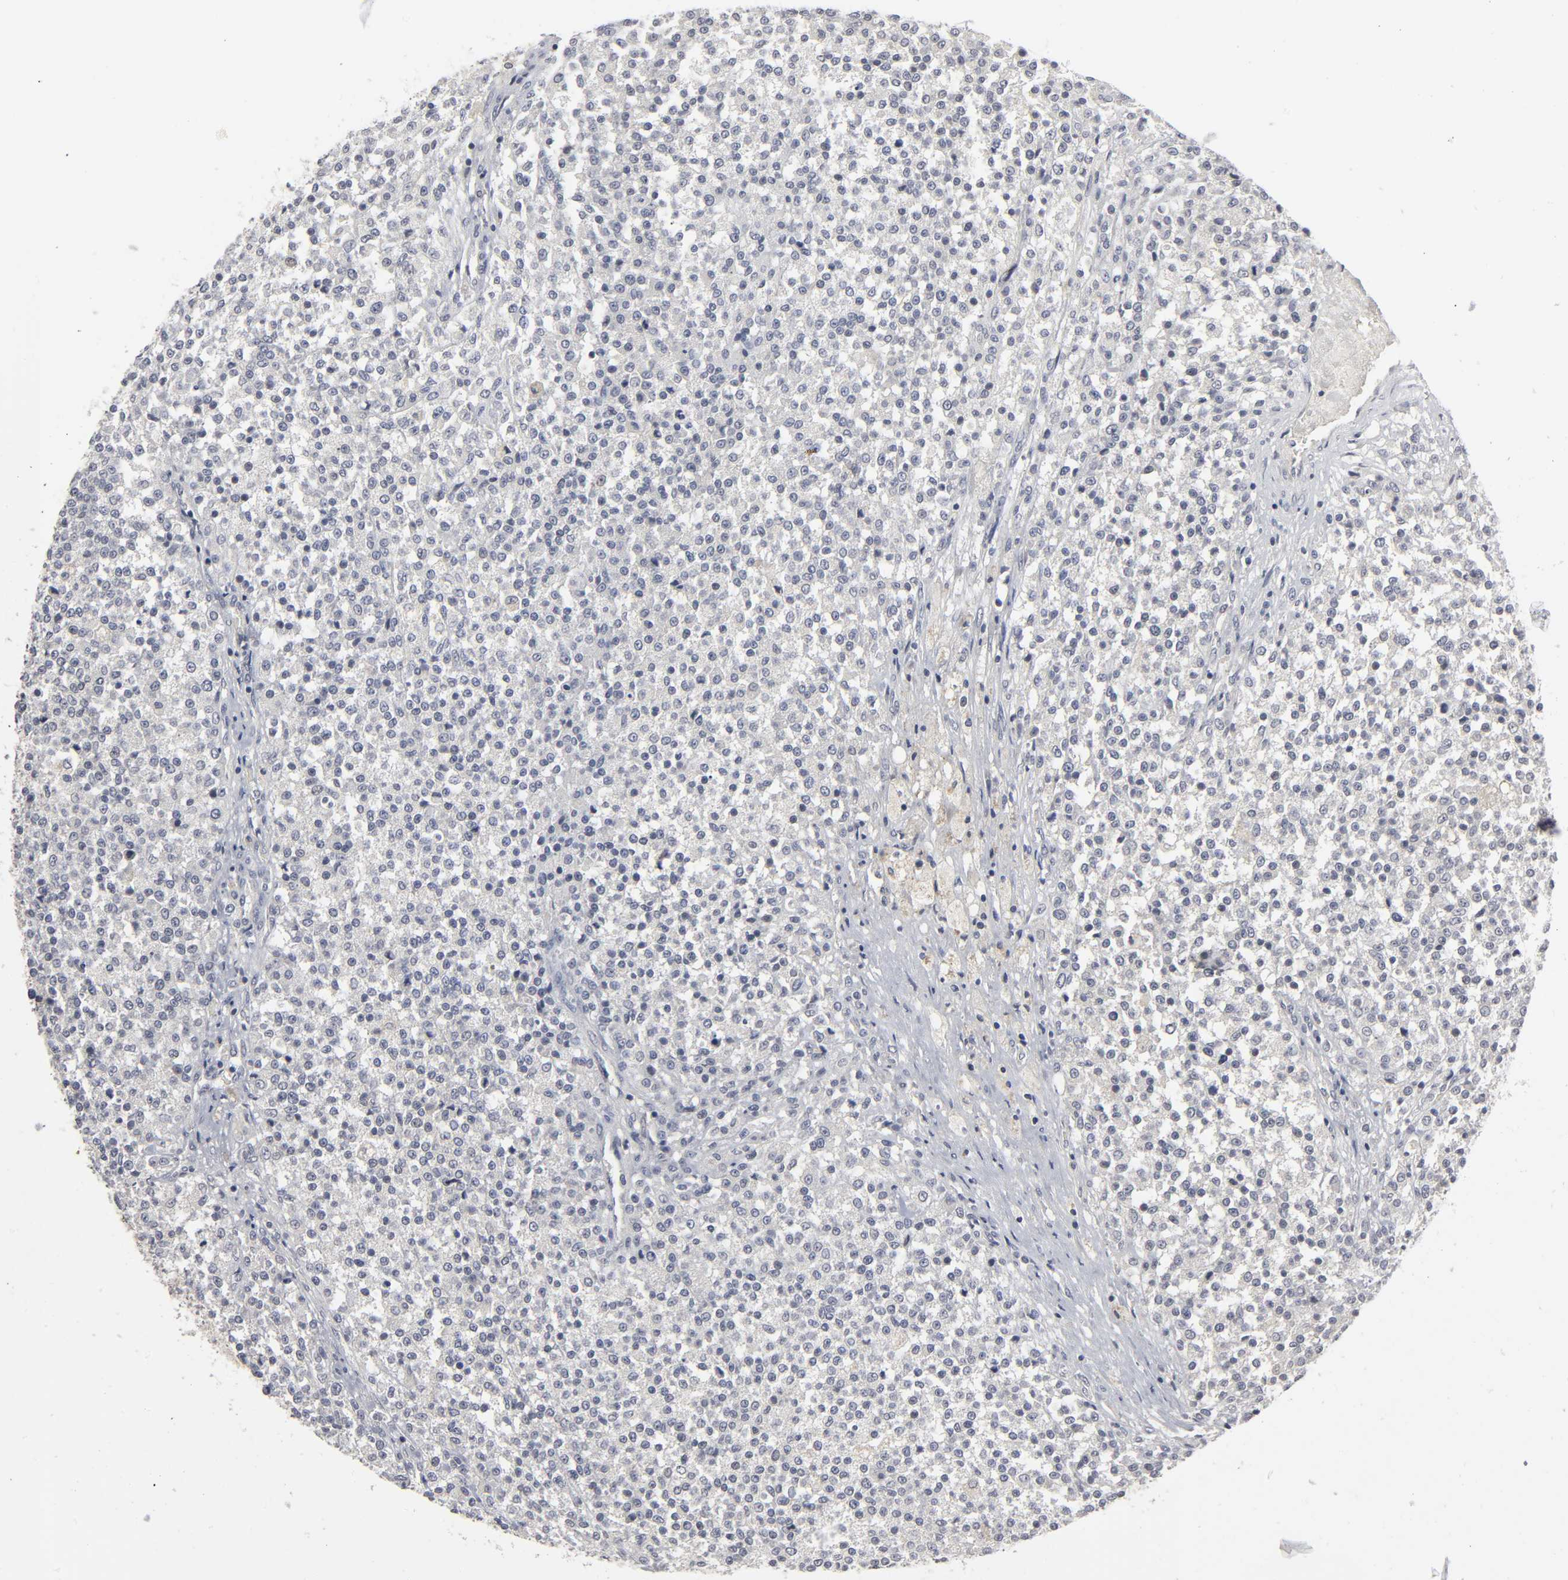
{"staining": {"intensity": "negative", "quantity": "none", "location": "none"}, "tissue": "testis cancer", "cell_type": "Tumor cells", "image_type": "cancer", "snomed": [{"axis": "morphology", "description": "Seminoma, NOS"}, {"axis": "topography", "description": "Testis"}], "caption": "Image shows no protein positivity in tumor cells of testis seminoma tissue.", "gene": "TCAP", "patient": {"sex": "male", "age": 59}}